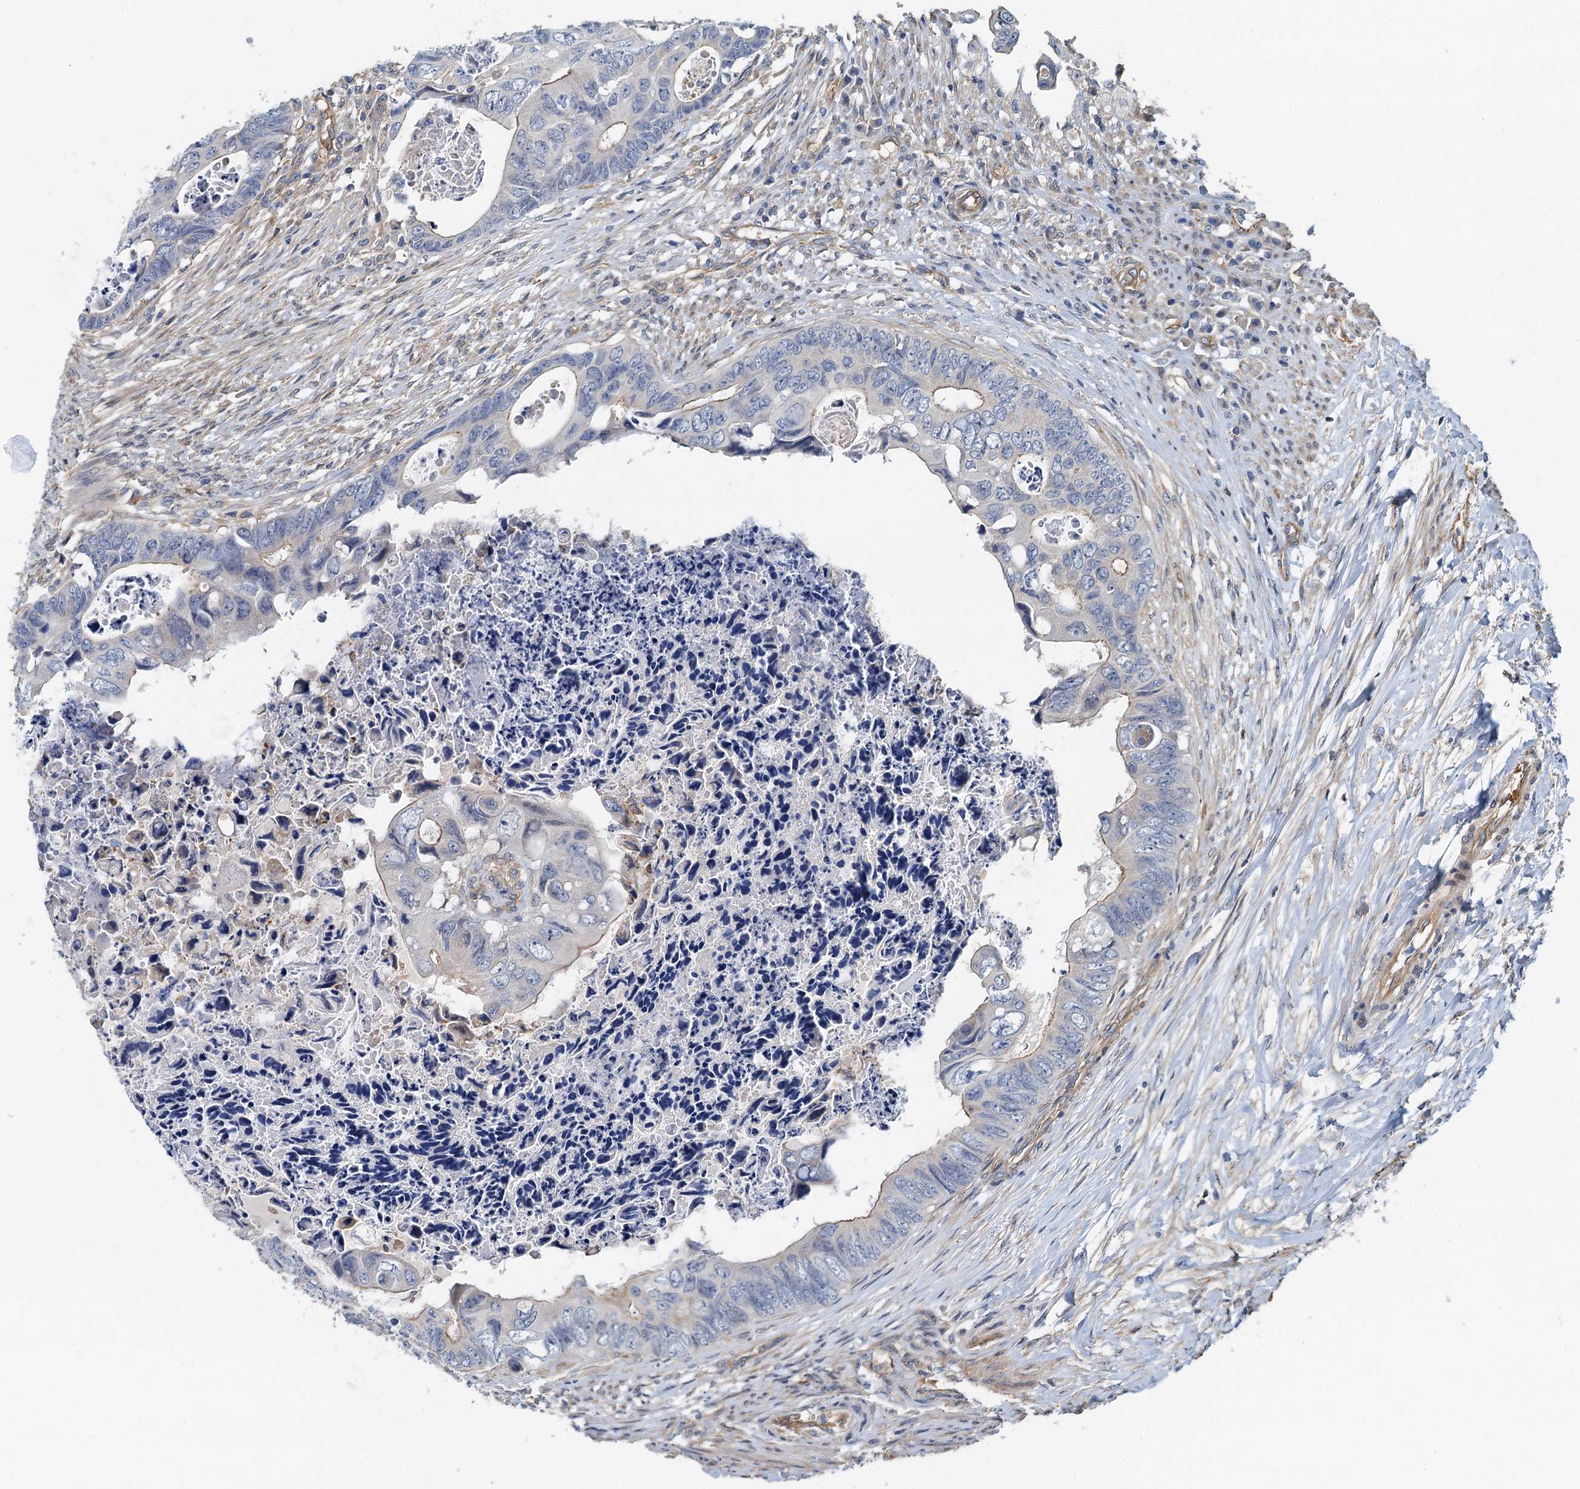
{"staining": {"intensity": "weak", "quantity": "25%-75%", "location": "cytoplasmic/membranous"}, "tissue": "colorectal cancer", "cell_type": "Tumor cells", "image_type": "cancer", "snomed": [{"axis": "morphology", "description": "Adenocarcinoma, NOS"}, {"axis": "topography", "description": "Rectum"}], "caption": "Colorectal cancer (adenocarcinoma) tissue shows weak cytoplasmic/membranous positivity in about 25%-75% of tumor cells (DAB = brown stain, brightfield microscopy at high magnification).", "gene": "ROGDI", "patient": {"sex": "female", "age": 78}}